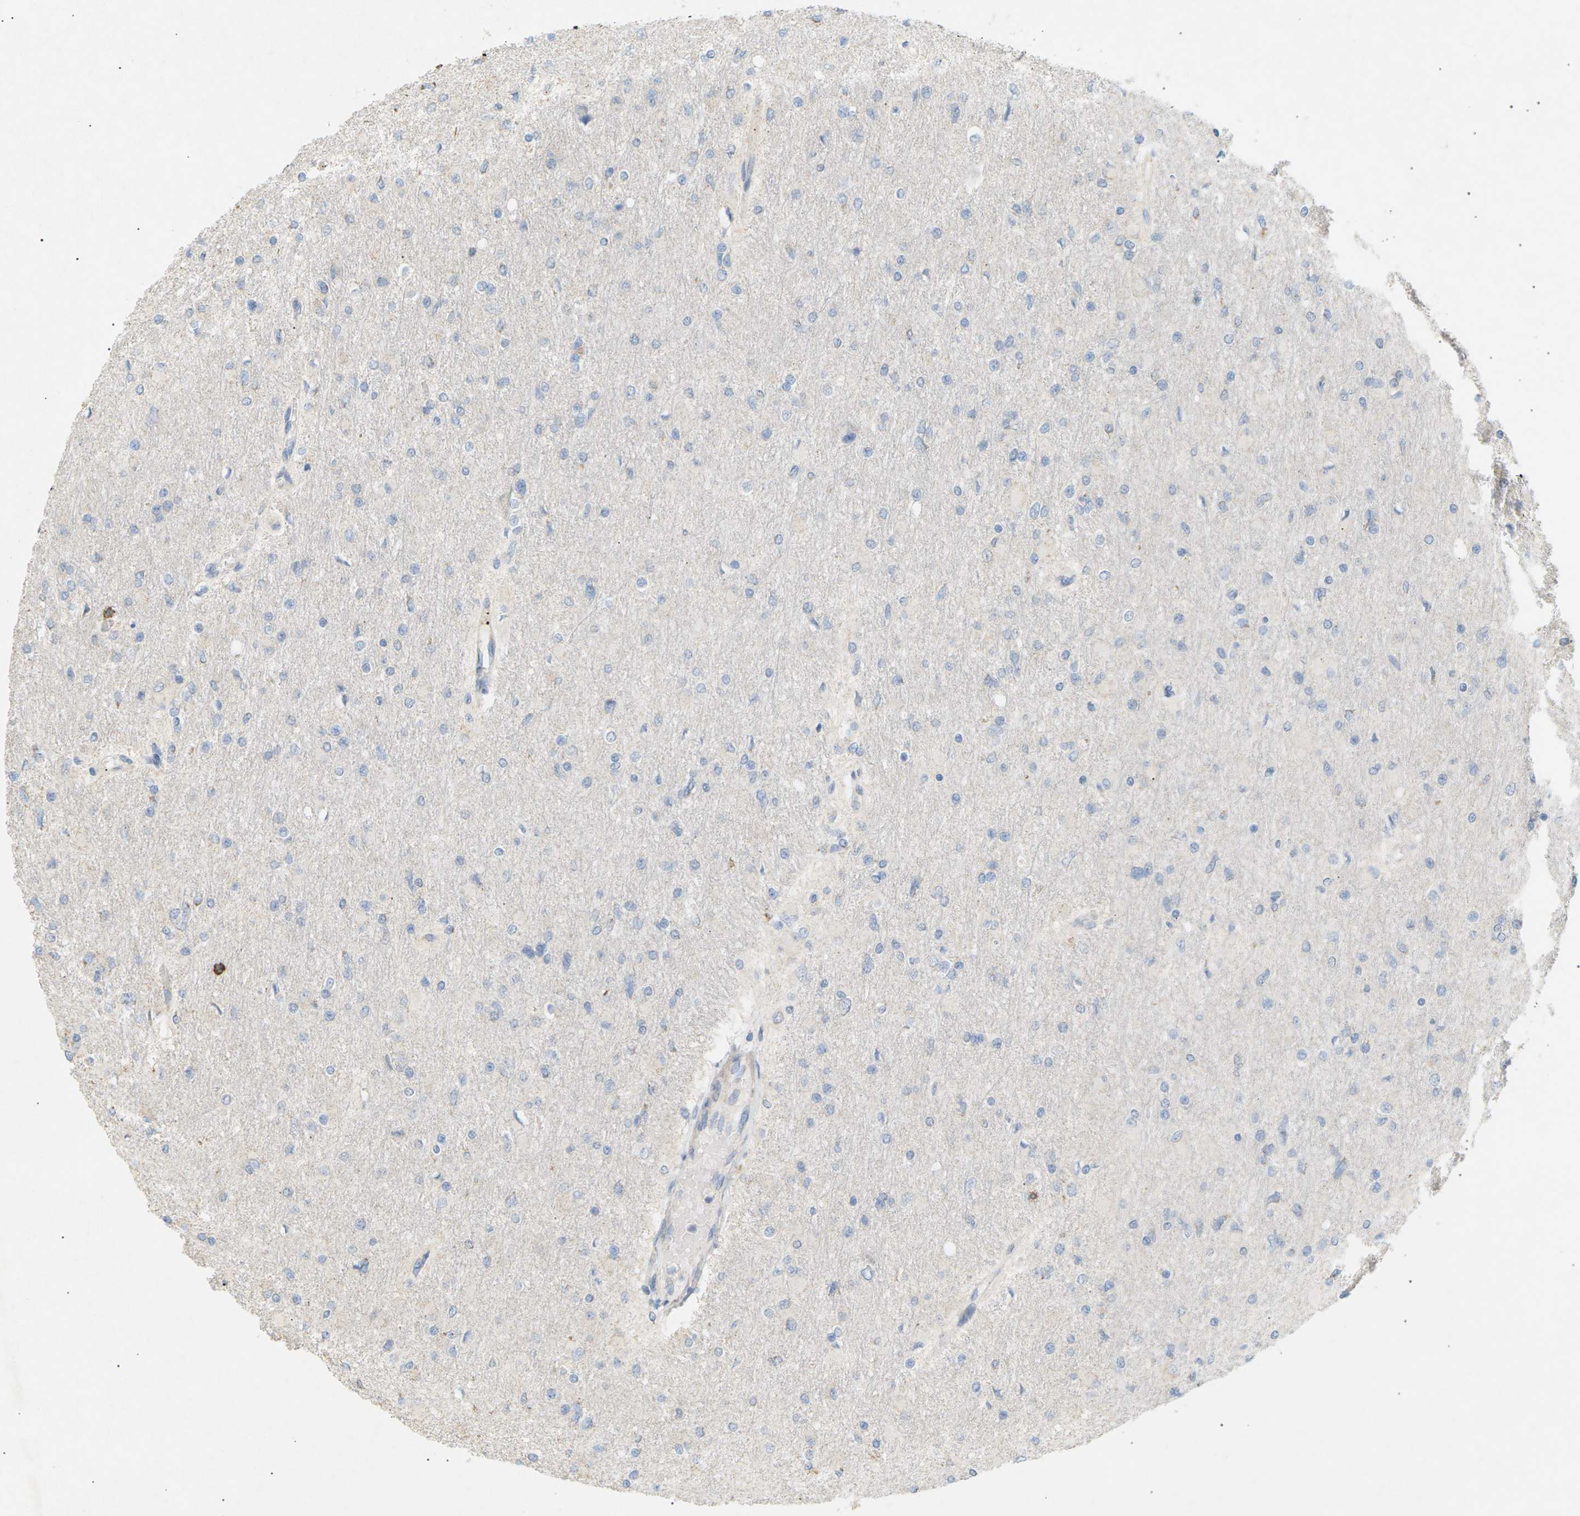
{"staining": {"intensity": "negative", "quantity": "none", "location": "none"}, "tissue": "glioma", "cell_type": "Tumor cells", "image_type": "cancer", "snomed": [{"axis": "morphology", "description": "Glioma, malignant, High grade"}, {"axis": "topography", "description": "Cerebral cortex"}], "caption": "Immunohistochemistry (IHC) histopathology image of glioma stained for a protein (brown), which demonstrates no positivity in tumor cells. (Brightfield microscopy of DAB immunohistochemistry (IHC) at high magnification).", "gene": "LIME1", "patient": {"sex": "female", "age": 36}}